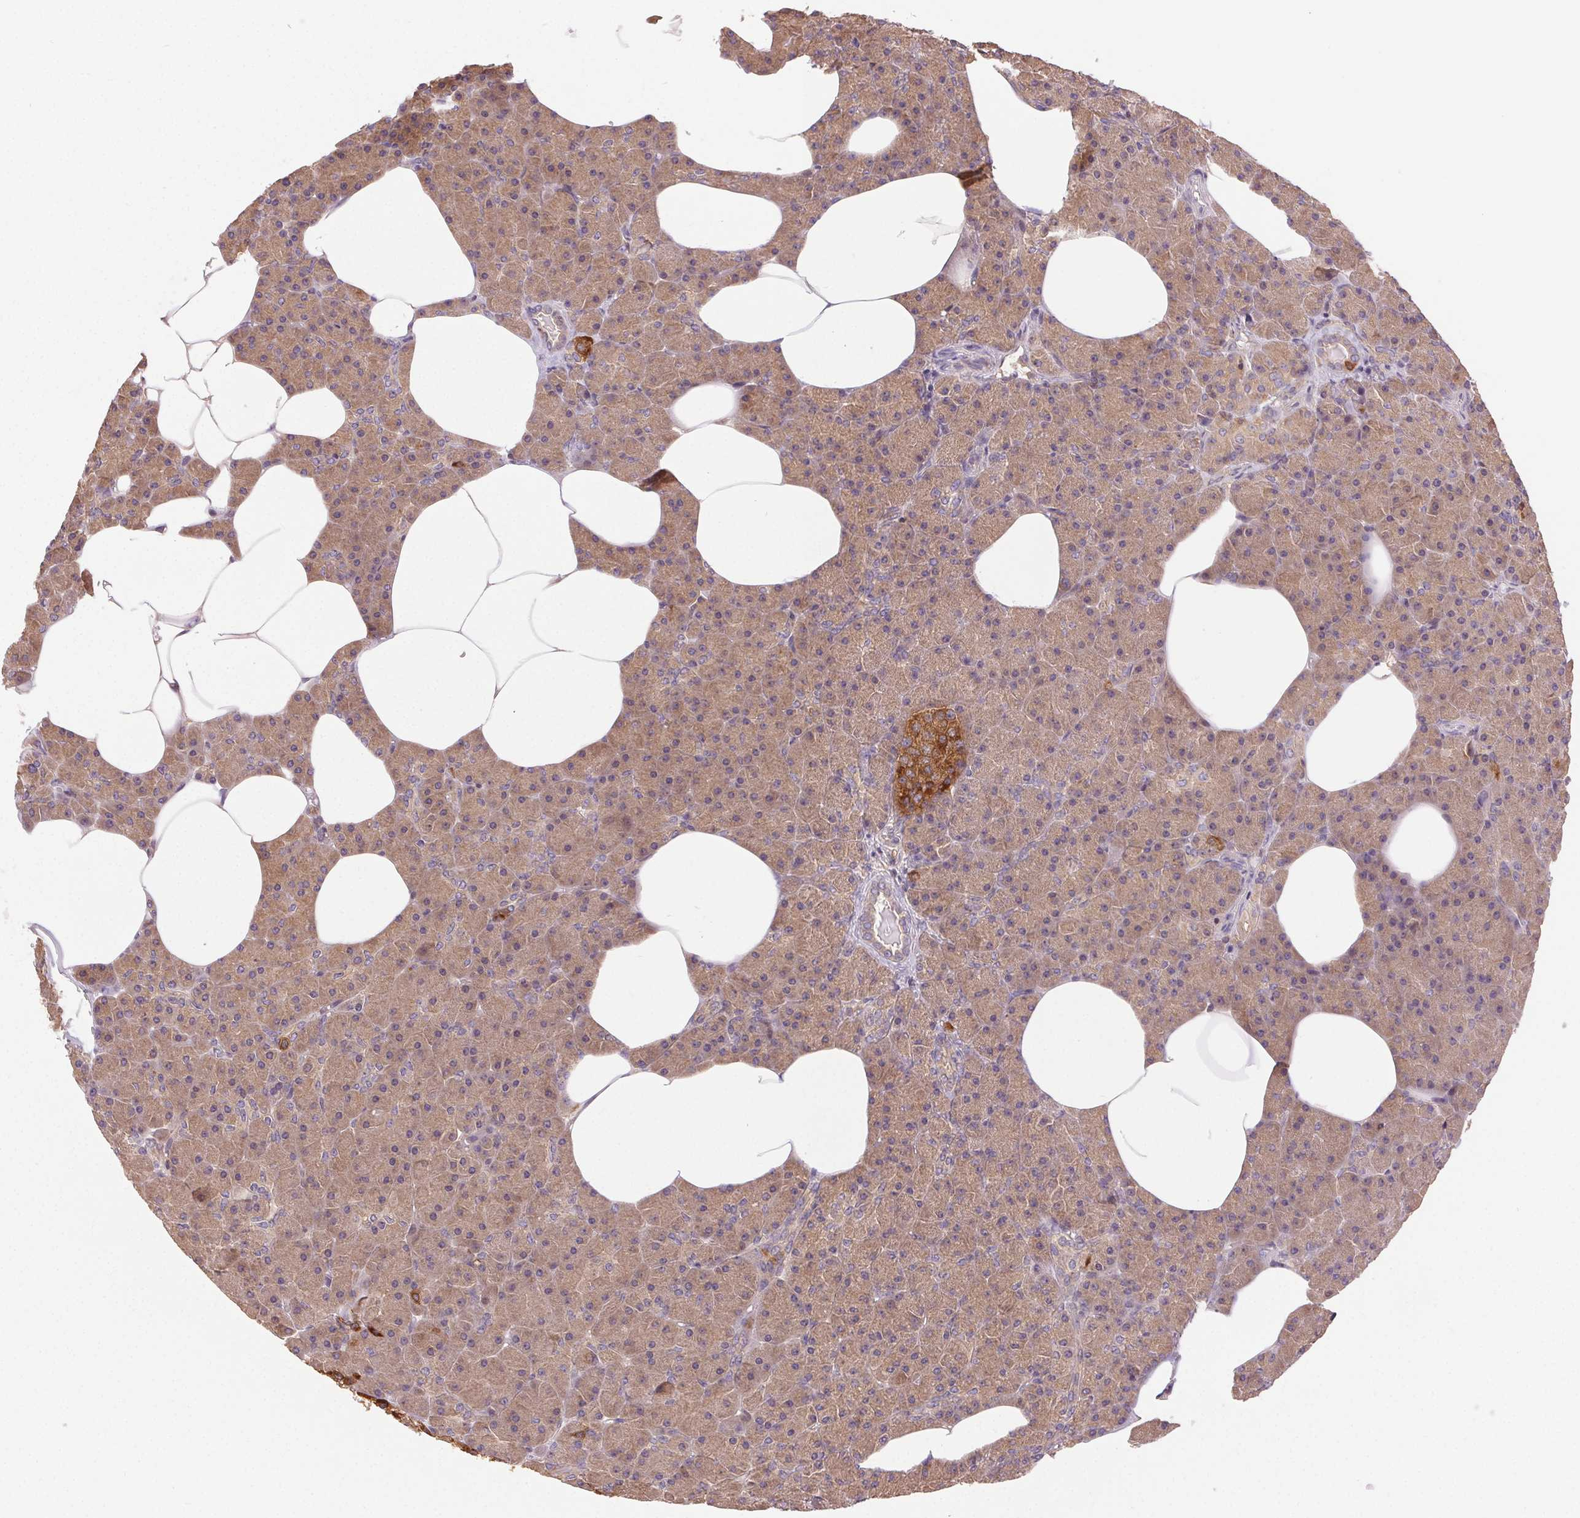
{"staining": {"intensity": "moderate", "quantity": ">75%", "location": "cytoplasmic/membranous"}, "tissue": "pancreas", "cell_type": "Exocrine glandular cells", "image_type": "normal", "snomed": [{"axis": "morphology", "description": "Normal tissue, NOS"}, {"axis": "topography", "description": "Pancreas"}], "caption": "Exocrine glandular cells exhibit medium levels of moderate cytoplasmic/membranous expression in approximately >75% of cells in benign human pancreas. Nuclei are stained in blue.", "gene": "GDI1", "patient": {"sex": "female", "age": 45}}